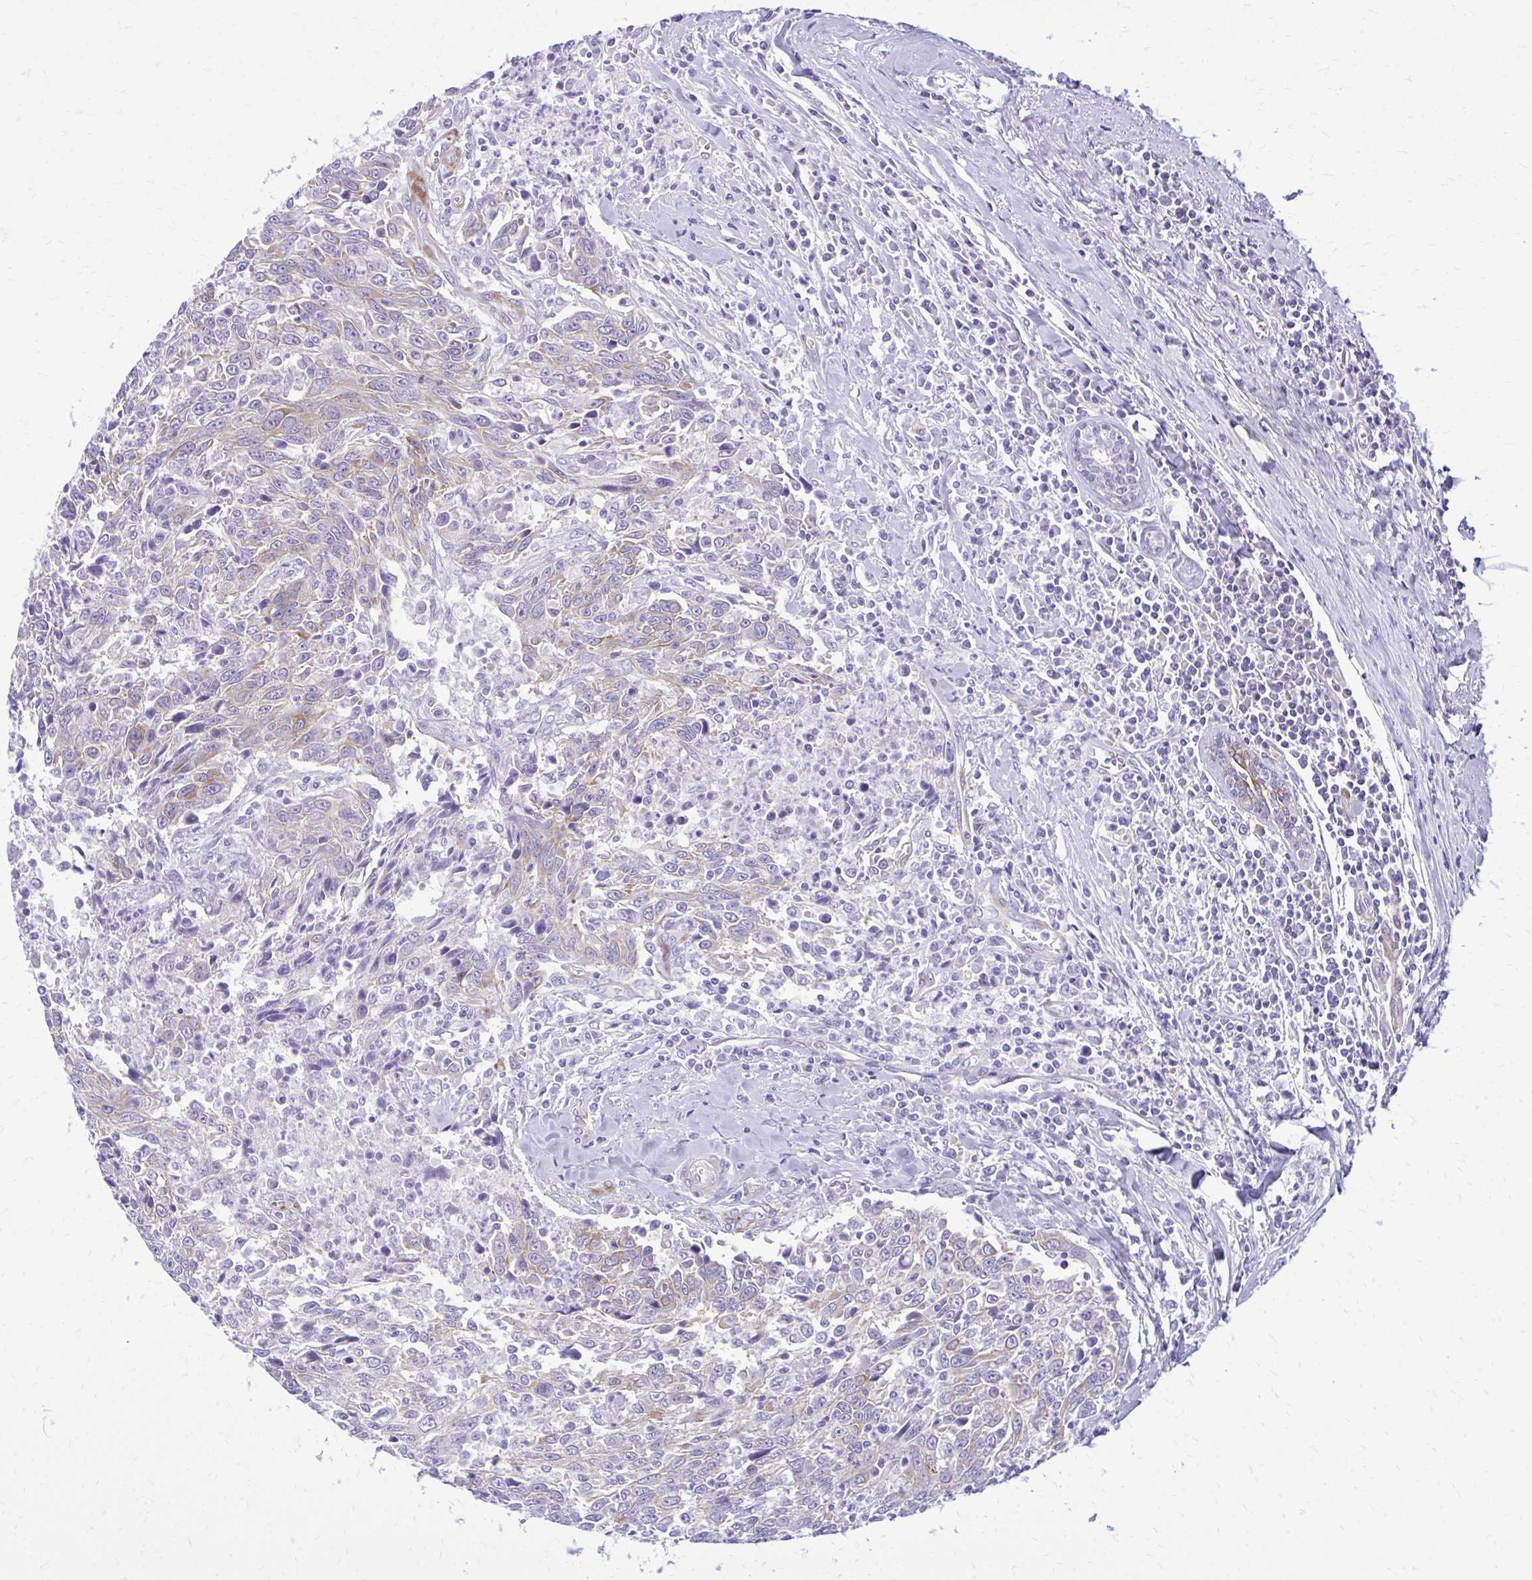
{"staining": {"intensity": "moderate", "quantity": "25%-75%", "location": "cytoplasmic/membranous"}, "tissue": "breast cancer", "cell_type": "Tumor cells", "image_type": "cancer", "snomed": [{"axis": "morphology", "description": "Duct carcinoma"}, {"axis": "topography", "description": "Breast"}], "caption": "This micrograph reveals invasive ductal carcinoma (breast) stained with immunohistochemistry to label a protein in brown. The cytoplasmic/membranous of tumor cells show moderate positivity for the protein. Nuclei are counter-stained blue.", "gene": "EPB41L1", "patient": {"sex": "female", "age": 50}}